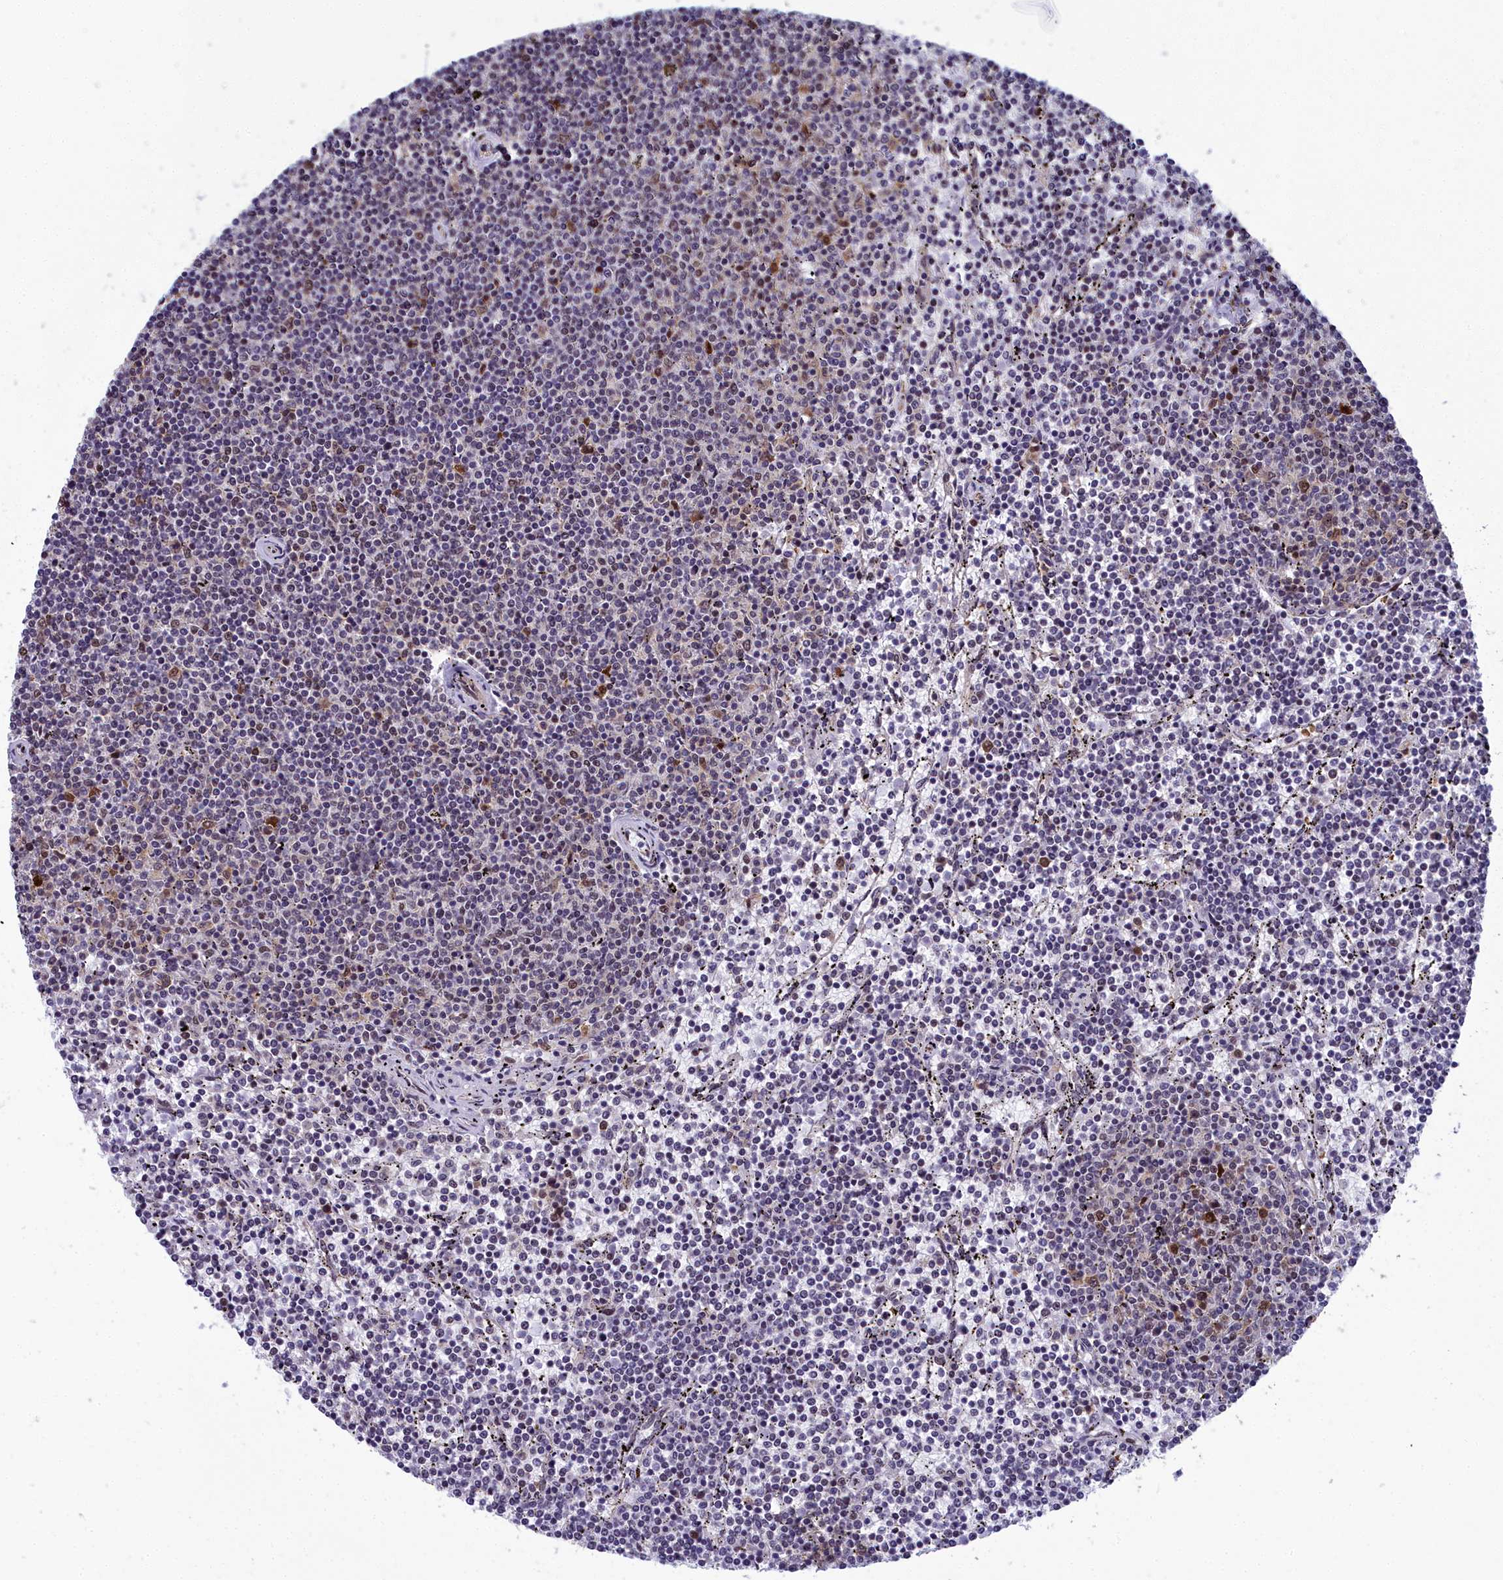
{"staining": {"intensity": "negative", "quantity": "none", "location": "none"}, "tissue": "lymphoma", "cell_type": "Tumor cells", "image_type": "cancer", "snomed": [{"axis": "morphology", "description": "Malignant lymphoma, non-Hodgkin's type, Low grade"}, {"axis": "topography", "description": "Spleen"}], "caption": "Immunohistochemical staining of human low-grade malignant lymphoma, non-Hodgkin's type shows no significant staining in tumor cells. (DAB IHC with hematoxylin counter stain).", "gene": "CCDC97", "patient": {"sex": "female", "age": 50}}